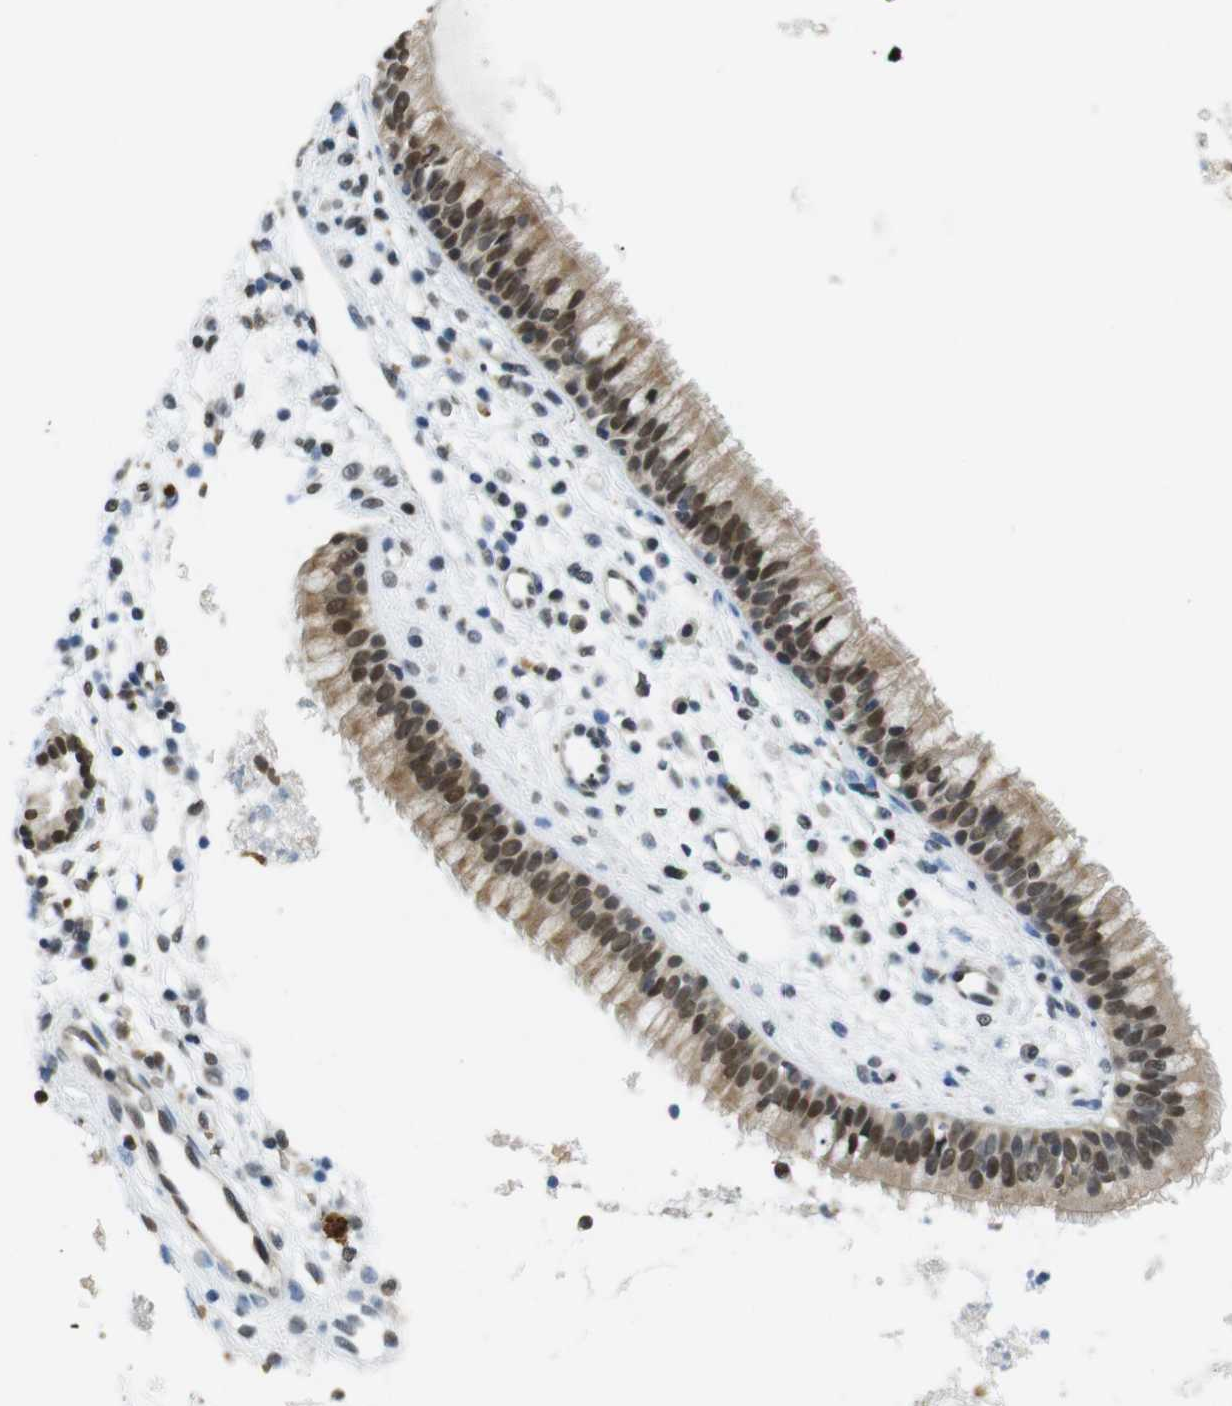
{"staining": {"intensity": "moderate", "quantity": ">75%", "location": "cytoplasmic/membranous,nuclear"}, "tissue": "nasopharynx", "cell_type": "Respiratory epithelial cells", "image_type": "normal", "snomed": [{"axis": "morphology", "description": "Normal tissue, NOS"}, {"axis": "topography", "description": "Nasopharynx"}], "caption": "Immunohistochemical staining of normal human nasopharynx shows medium levels of moderate cytoplasmic/membranous,nuclear staining in about >75% of respiratory epithelial cells.", "gene": "USP7", "patient": {"sex": "male", "age": 21}}